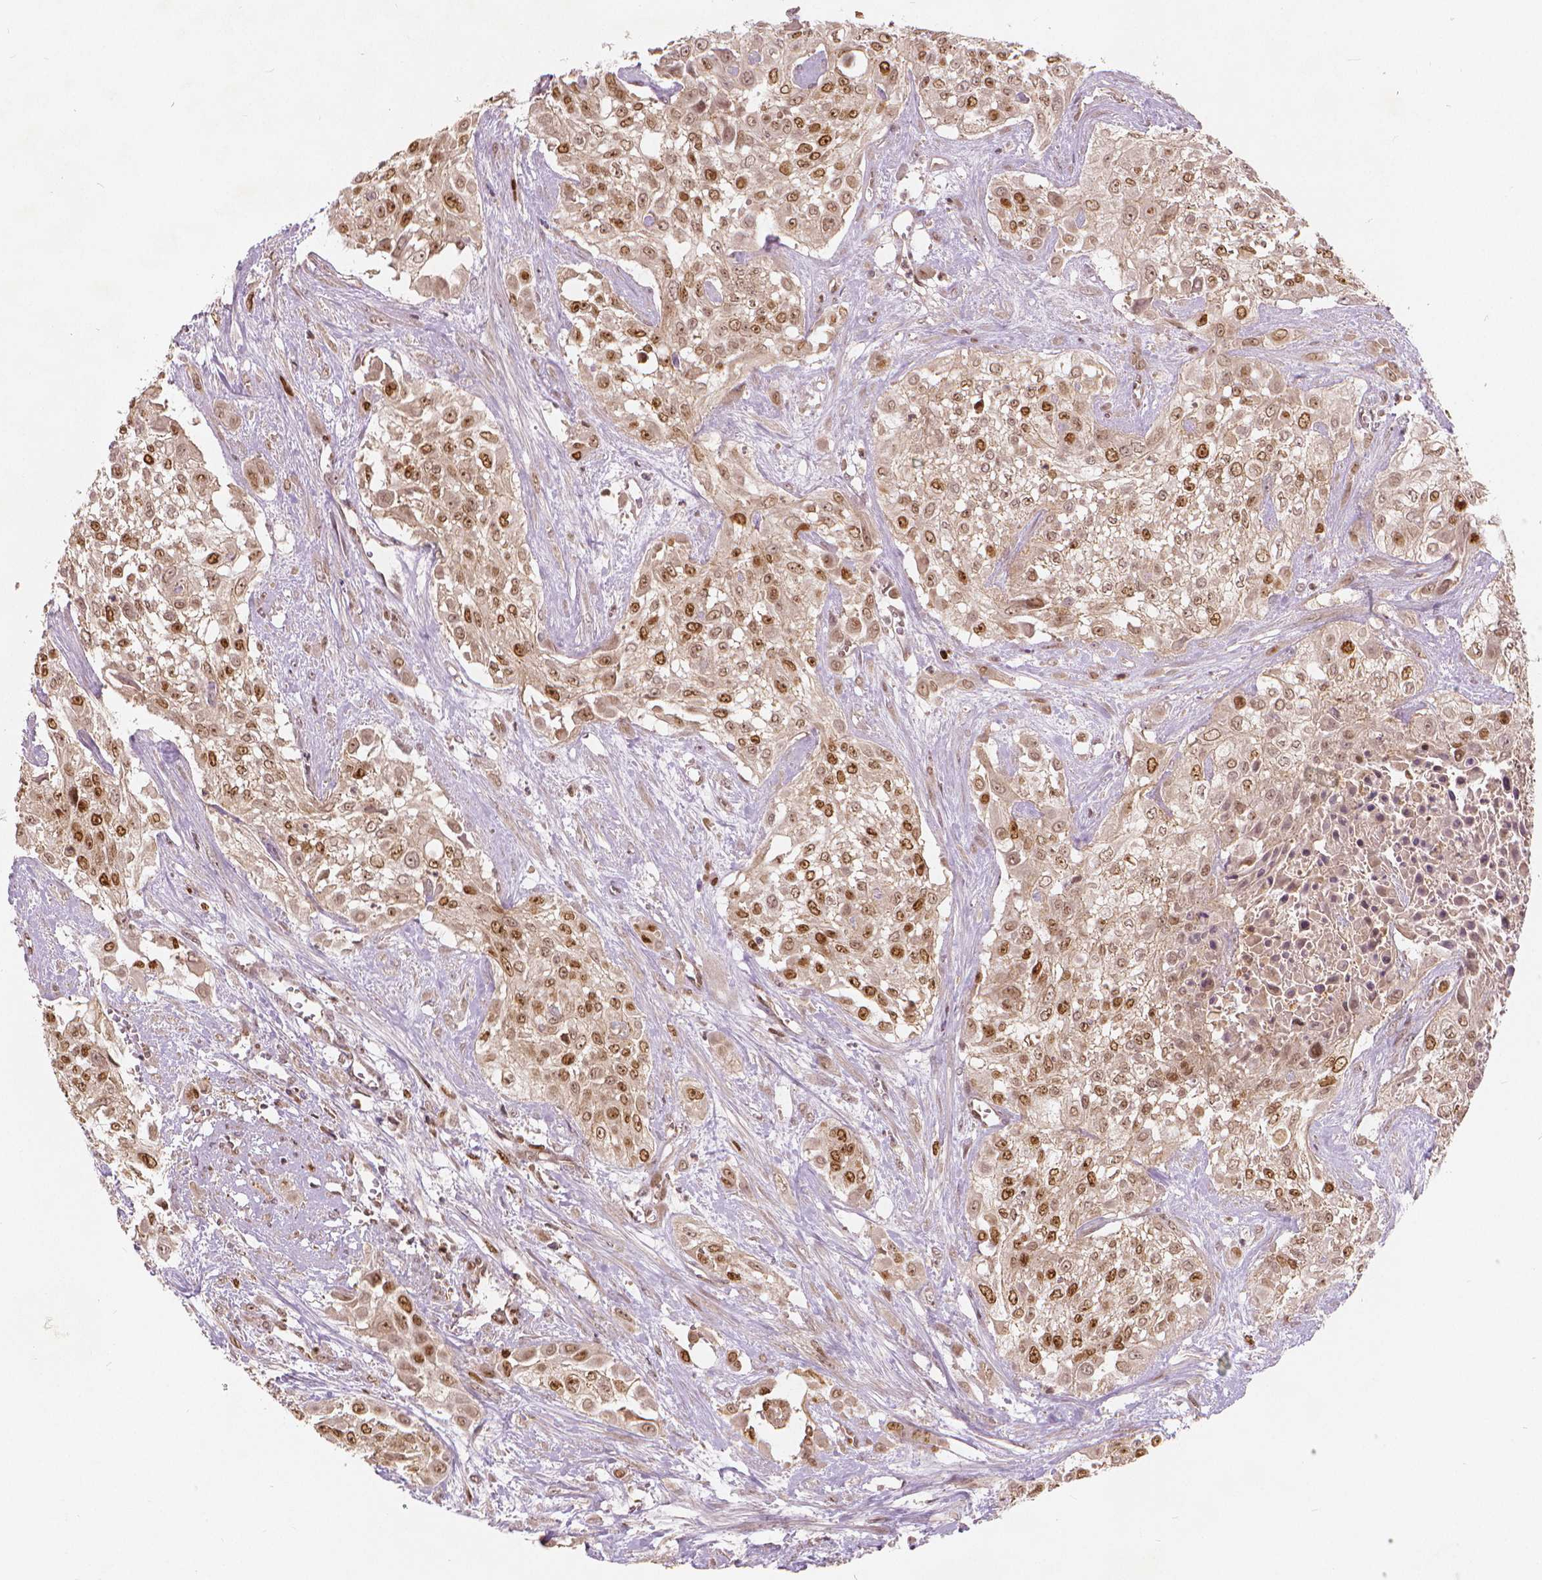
{"staining": {"intensity": "moderate", "quantity": ">75%", "location": "nuclear"}, "tissue": "urothelial cancer", "cell_type": "Tumor cells", "image_type": "cancer", "snomed": [{"axis": "morphology", "description": "Urothelial carcinoma, High grade"}, {"axis": "topography", "description": "Urinary bladder"}], "caption": "Urothelial cancer was stained to show a protein in brown. There is medium levels of moderate nuclear expression in about >75% of tumor cells. (DAB IHC, brown staining for protein, blue staining for nuclei).", "gene": "NSD2", "patient": {"sex": "male", "age": 57}}